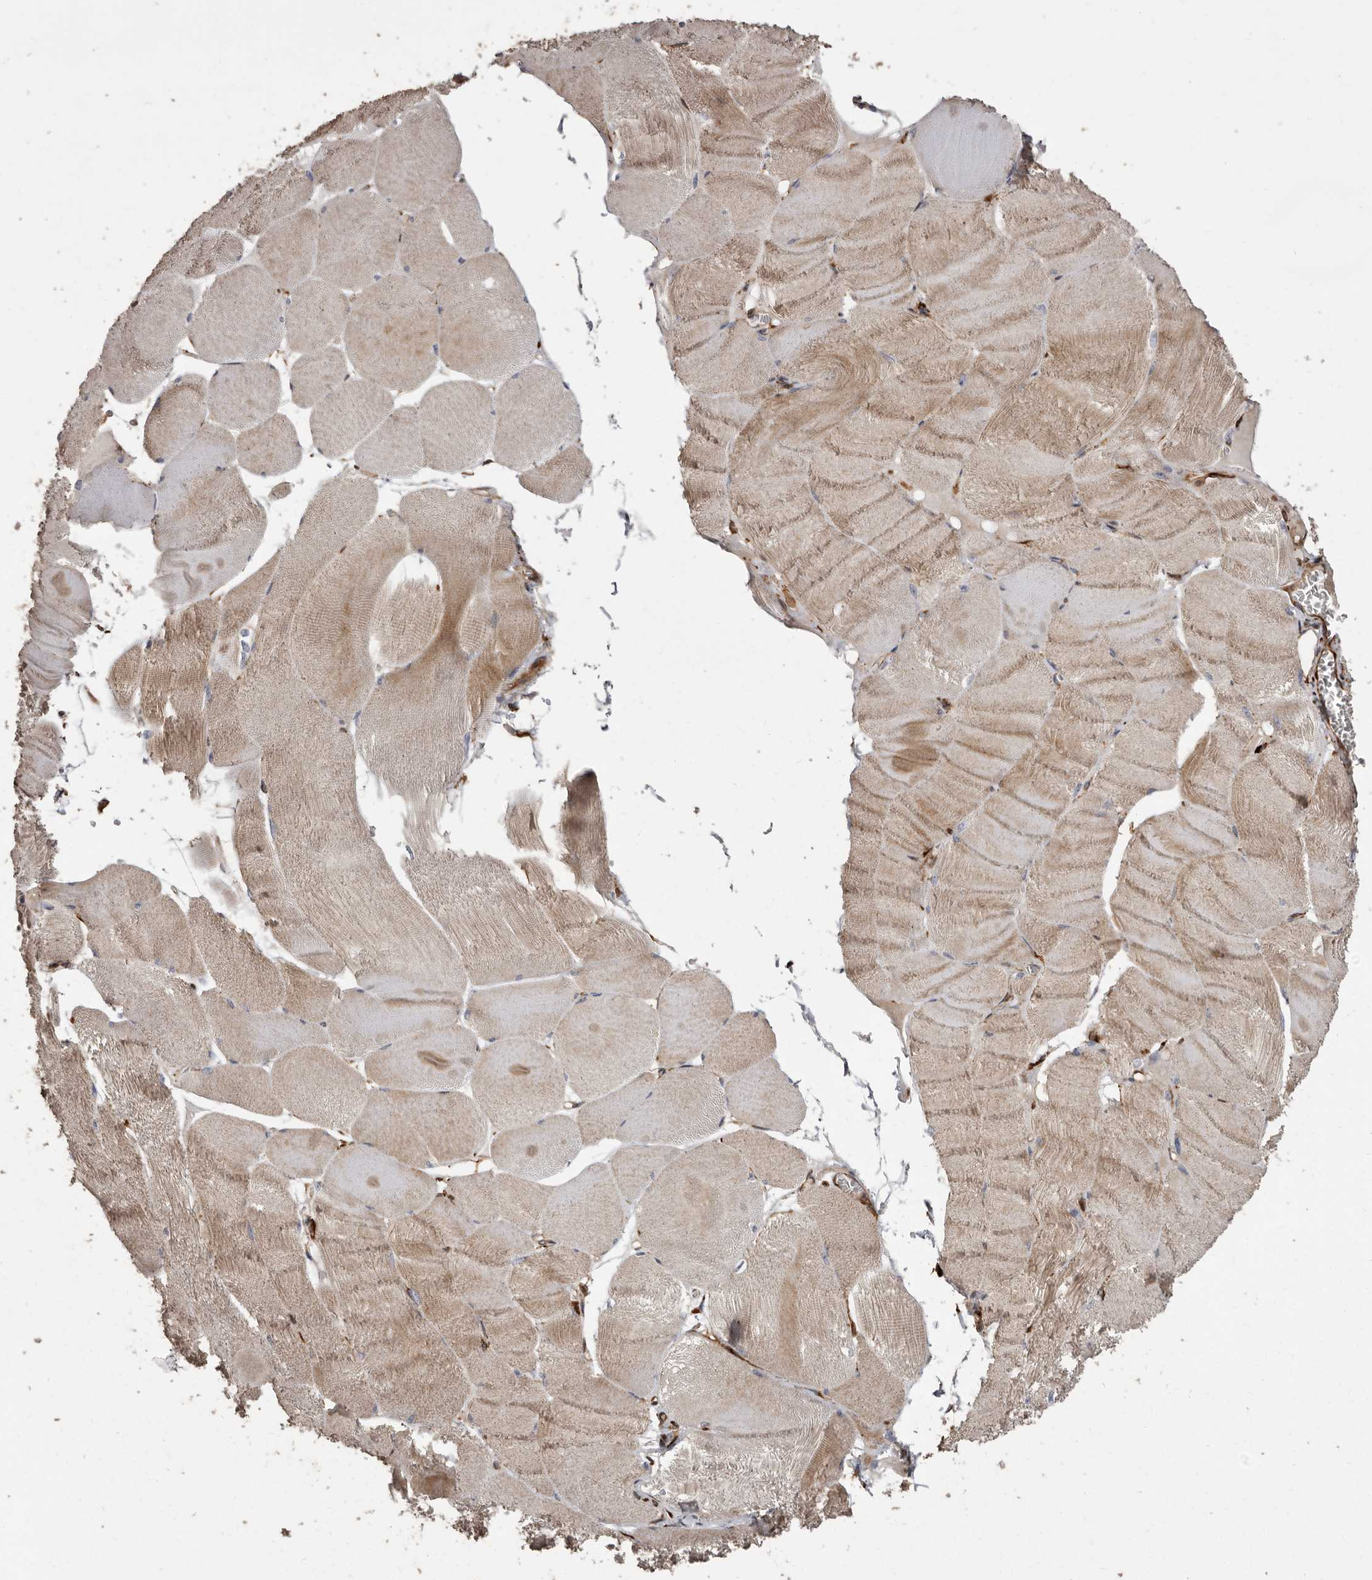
{"staining": {"intensity": "moderate", "quantity": "25%-75%", "location": "cytoplasmic/membranous"}, "tissue": "skeletal muscle", "cell_type": "Myocytes", "image_type": "normal", "snomed": [{"axis": "morphology", "description": "Normal tissue, NOS"}, {"axis": "morphology", "description": "Basal cell carcinoma"}, {"axis": "topography", "description": "Skeletal muscle"}], "caption": "Human skeletal muscle stained with a brown dye exhibits moderate cytoplasmic/membranous positive positivity in approximately 25%-75% of myocytes.", "gene": "FLAD1", "patient": {"sex": "female", "age": 64}}